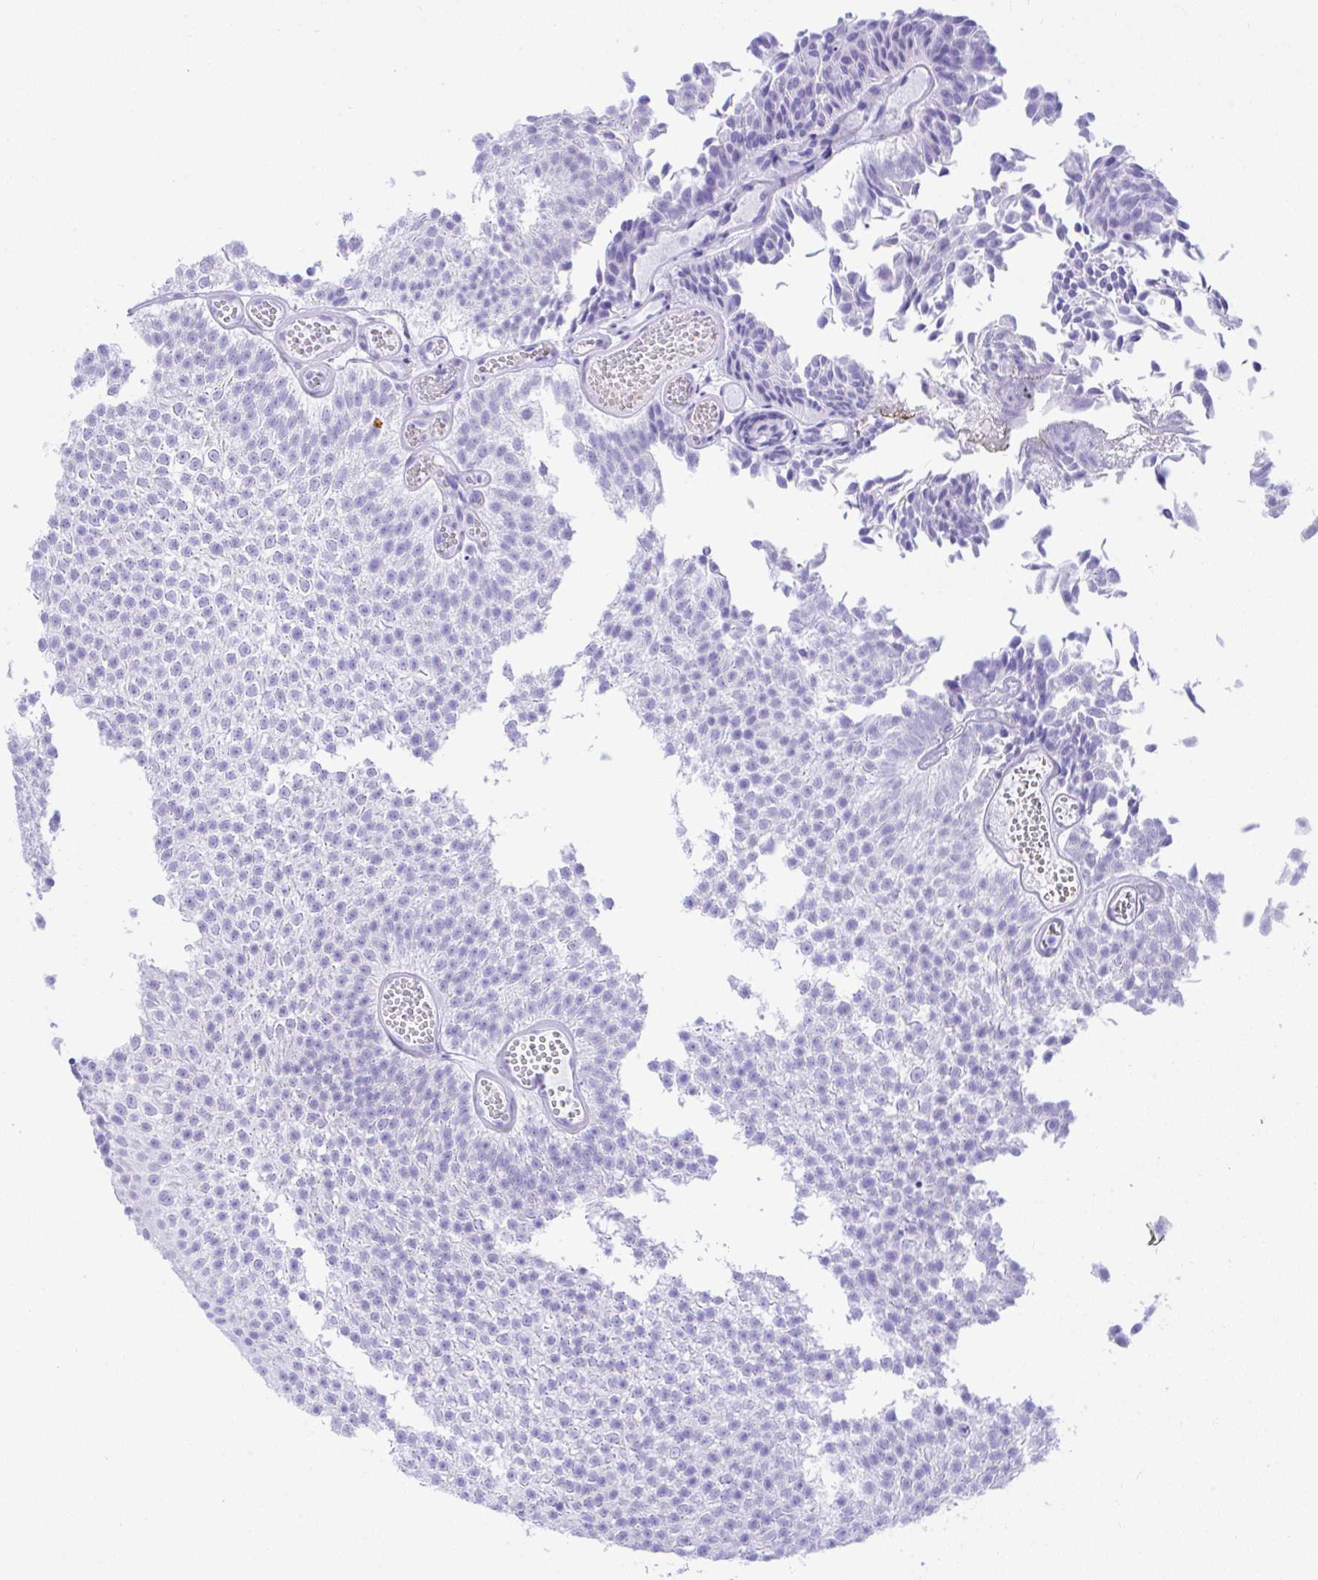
{"staining": {"intensity": "negative", "quantity": "none", "location": "none"}, "tissue": "urothelial cancer", "cell_type": "Tumor cells", "image_type": "cancer", "snomed": [{"axis": "morphology", "description": "Urothelial carcinoma, Low grade"}, {"axis": "topography", "description": "Urinary bladder"}], "caption": "This image is of low-grade urothelial carcinoma stained with immunohistochemistry (IHC) to label a protein in brown with the nuclei are counter-stained blue. There is no positivity in tumor cells. The staining is performed using DAB (3,3'-diaminobenzidine) brown chromogen with nuclei counter-stained in using hematoxylin.", "gene": "SEL1L2", "patient": {"sex": "male", "age": 82}}